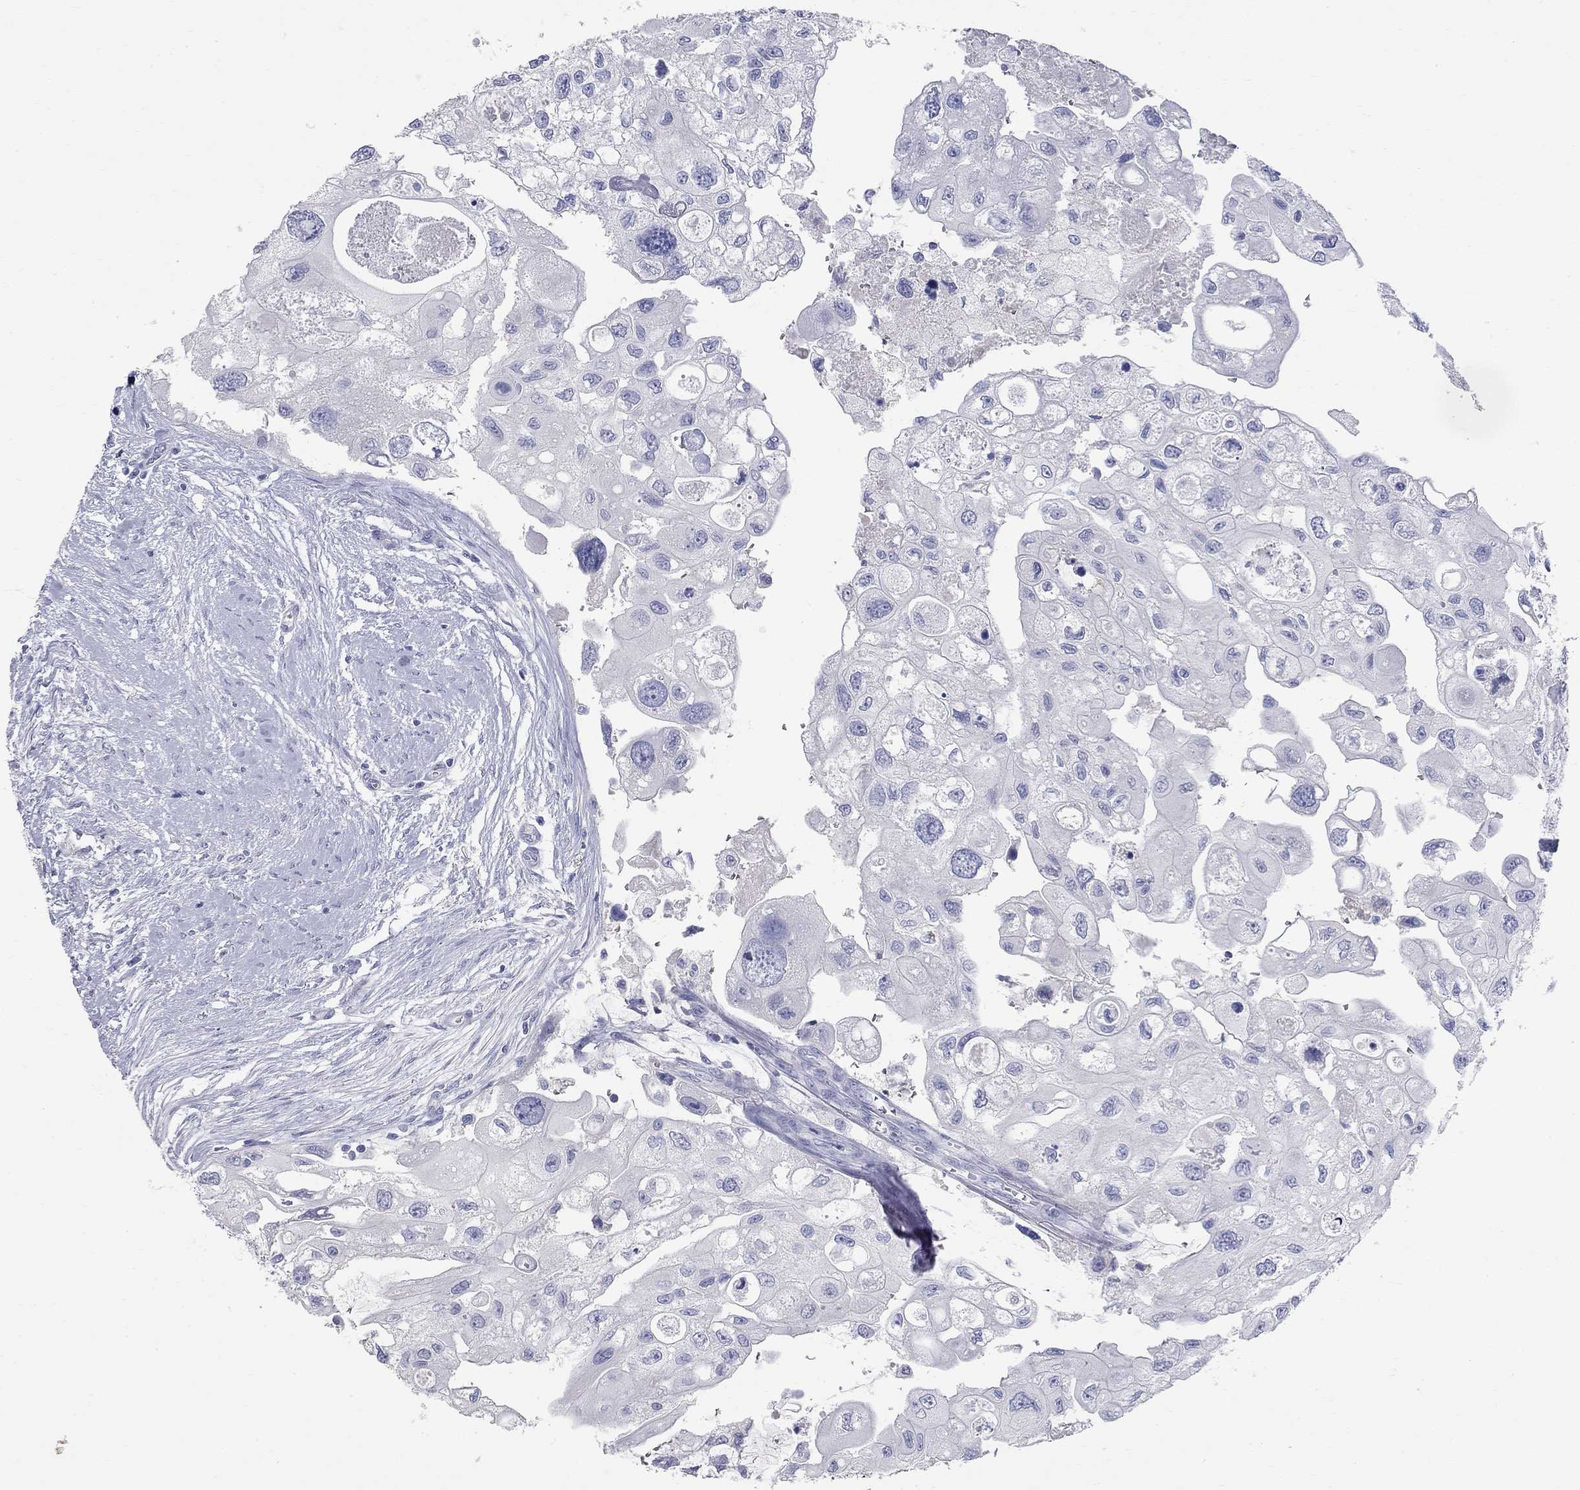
{"staining": {"intensity": "negative", "quantity": "none", "location": "none"}, "tissue": "urothelial cancer", "cell_type": "Tumor cells", "image_type": "cancer", "snomed": [{"axis": "morphology", "description": "Urothelial carcinoma, High grade"}, {"axis": "topography", "description": "Urinary bladder"}], "caption": "An immunohistochemistry (IHC) micrograph of urothelial cancer is shown. There is no staining in tumor cells of urothelial cancer.", "gene": "PHOX2B", "patient": {"sex": "male", "age": 59}}